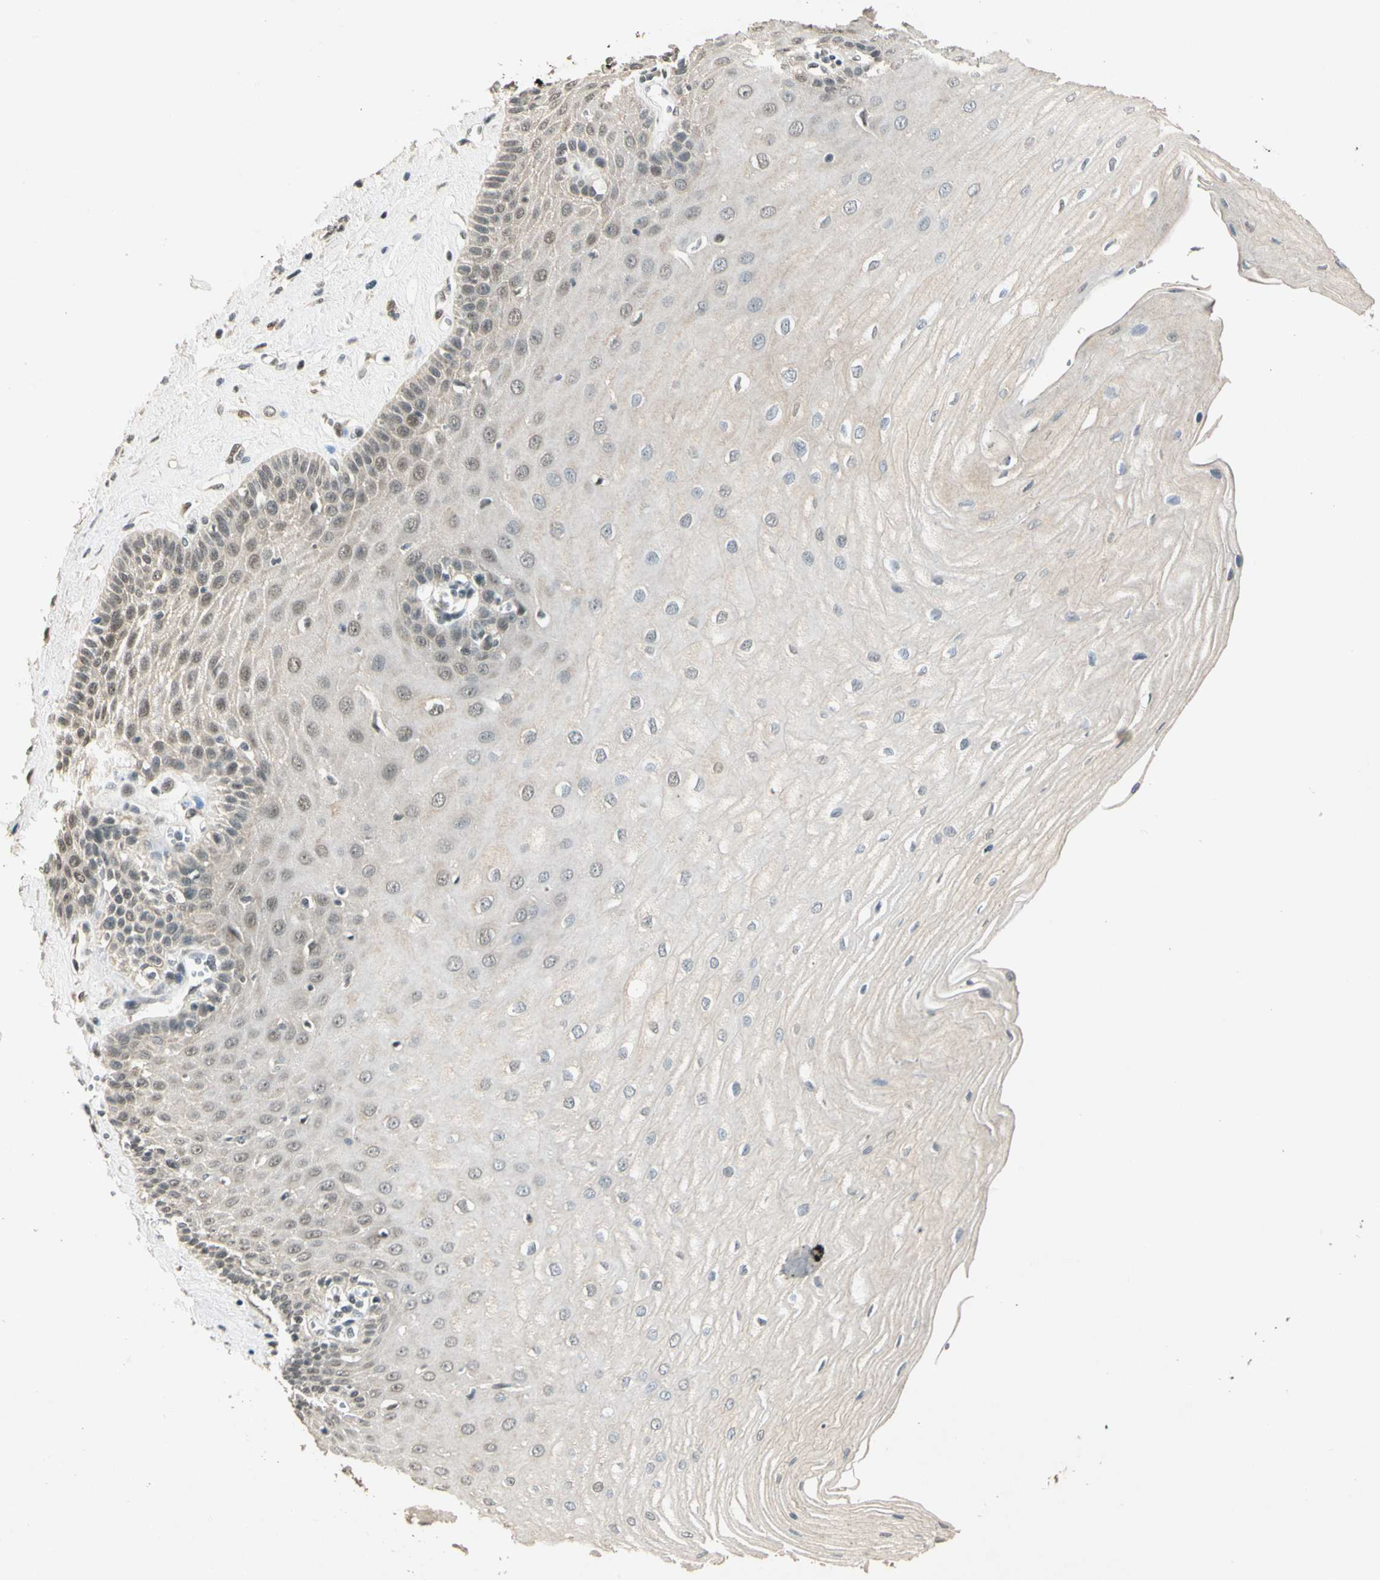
{"staining": {"intensity": "weak", "quantity": "<25%", "location": "cytoplasmic/membranous,nuclear"}, "tissue": "esophagus", "cell_type": "Squamous epithelial cells", "image_type": "normal", "snomed": [{"axis": "morphology", "description": "Normal tissue, NOS"}, {"axis": "morphology", "description": "Squamous cell carcinoma, NOS"}, {"axis": "topography", "description": "Esophagus"}], "caption": "DAB (3,3'-diaminobenzidine) immunohistochemical staining of benign human esophagus exhibits no significant positivity in squamous epithelial cells.", "gene": "ZBTB4", "patient": {"sex": "male", "age": 65}}